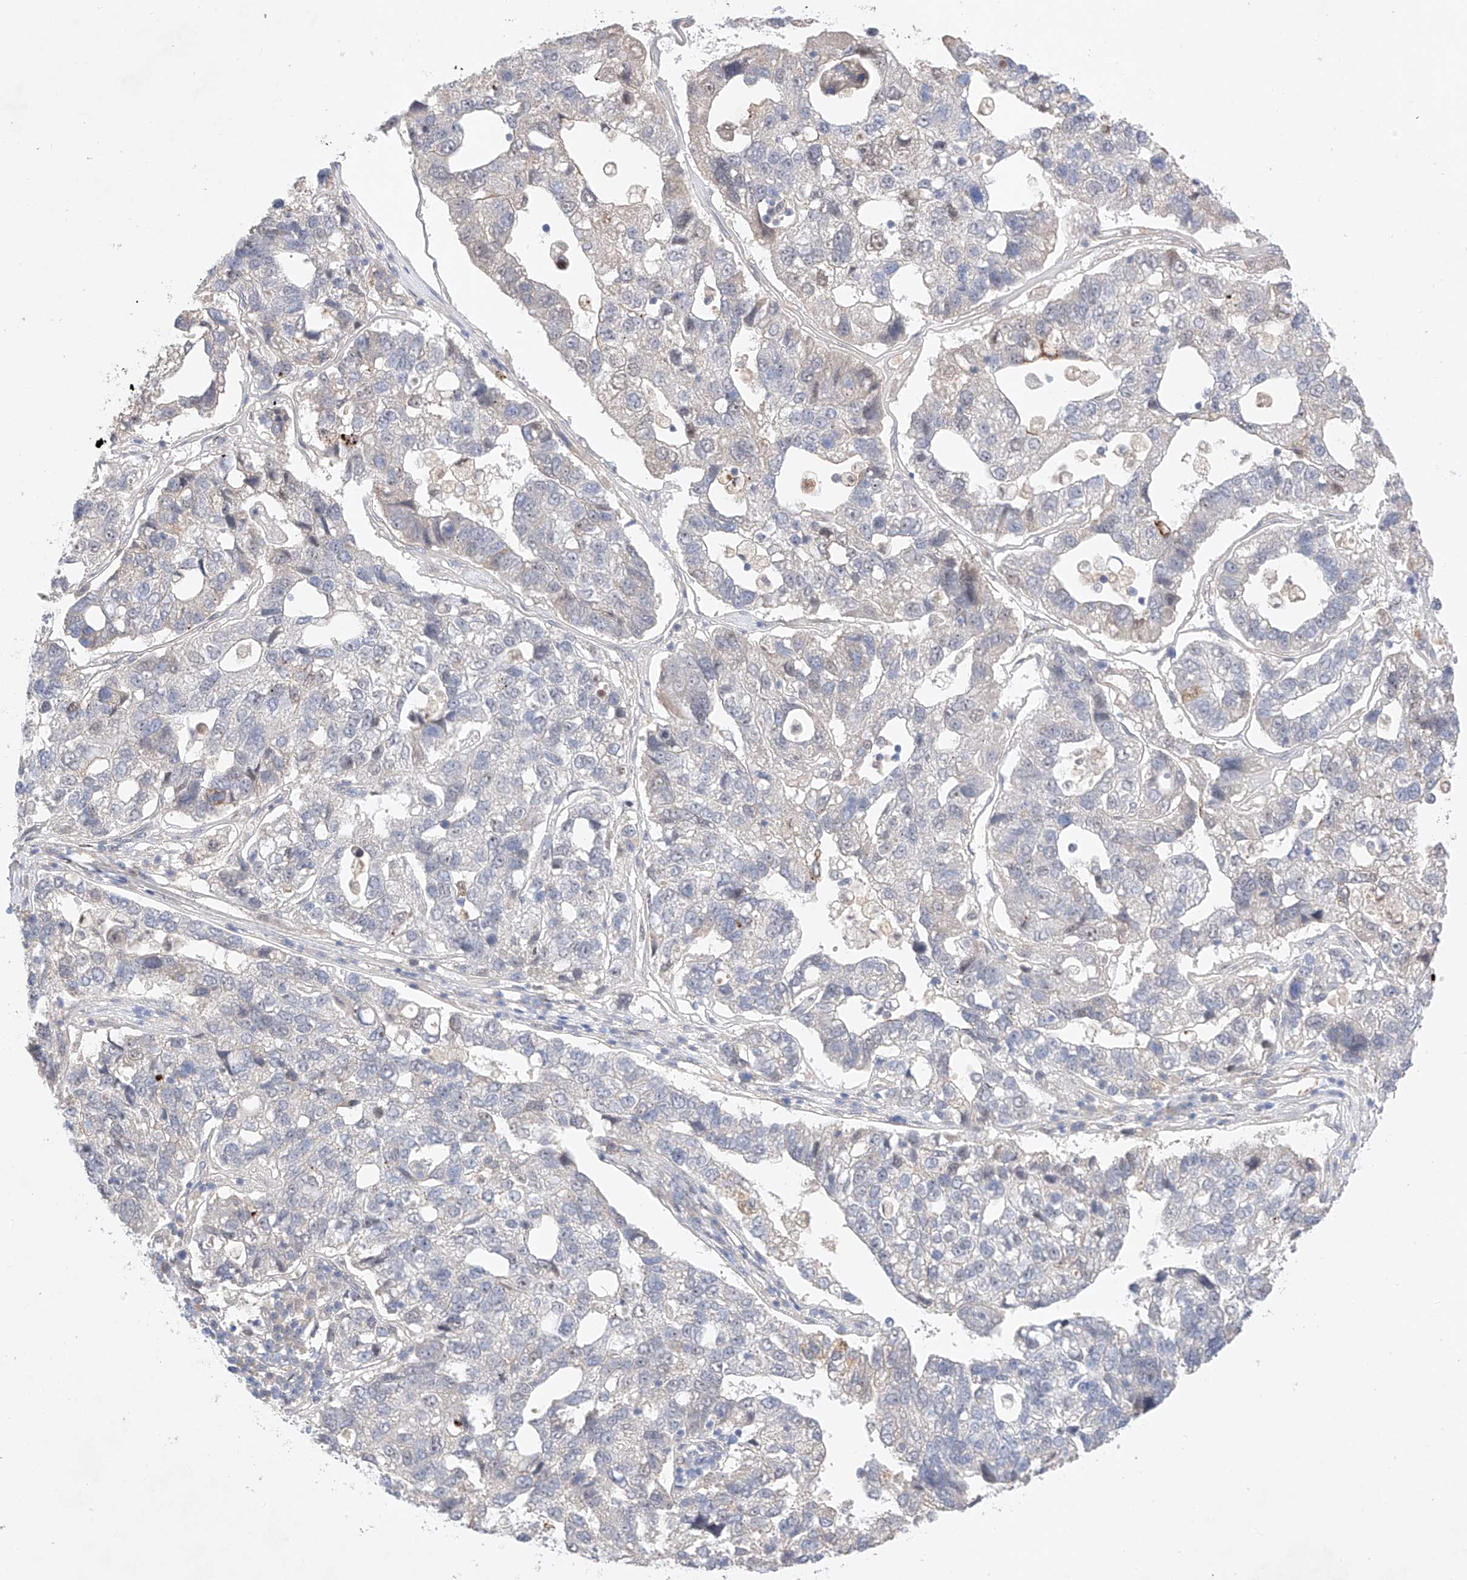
{"staining": {"intensity": "negative", "quantity": "none", "location": "none"}, "tissue": "pancreatic cancer", "cell_type": "Tumor cells", "image_type": "cancer", "snomed": [{"axis": "morphology", "description": "Adenocarcinoma, NOS"}, {"axis": "topography", "description": "Pancreas"}], "caption": "IHC micrograph of neoplastic tissue: human adenocarcinoma (pancreatic) stained with DAB (3,3'-diaminobenzidine) shows no significant protein positivity in tumor cells.", "gene": "IL22RA2", "patient": {"sex": "female", "age": 61}}